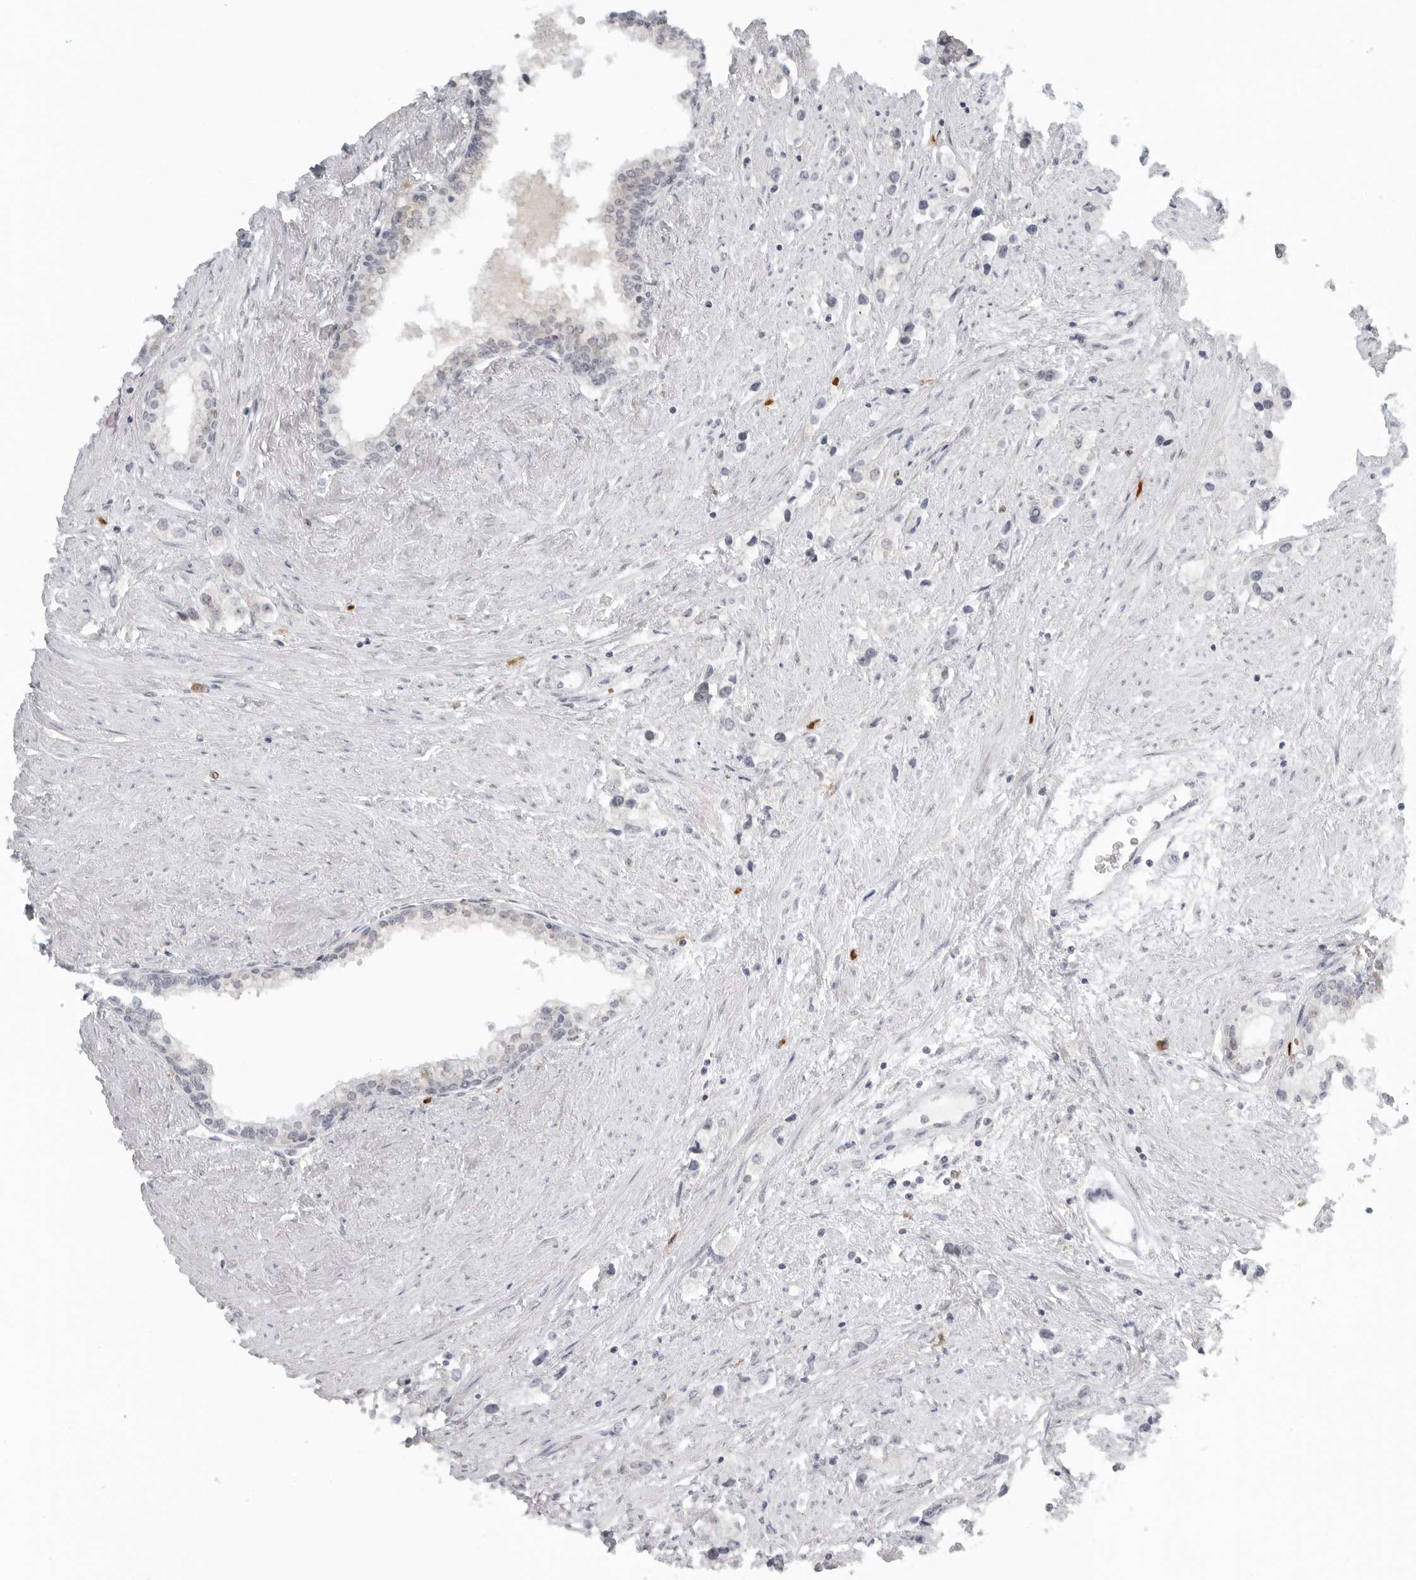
{"staining": {"intensity": "negative", "quantity": "none", "location": "none"}, "tissue": "prostate cancer", "cell_type": "Tumor cells", "image_type": "cancer", "snomed": [{"axis": "morphology", "description": "Adenocarcinoma, High grade"}, {"axis": "topography", "description": "Prostate"}], "caption": "Immunohistochemistry (IHC) of prostate cancer displays no expression in tumor cells.", "gene": "SUGCT", "patient": {"sex": "male", "age": 66}}